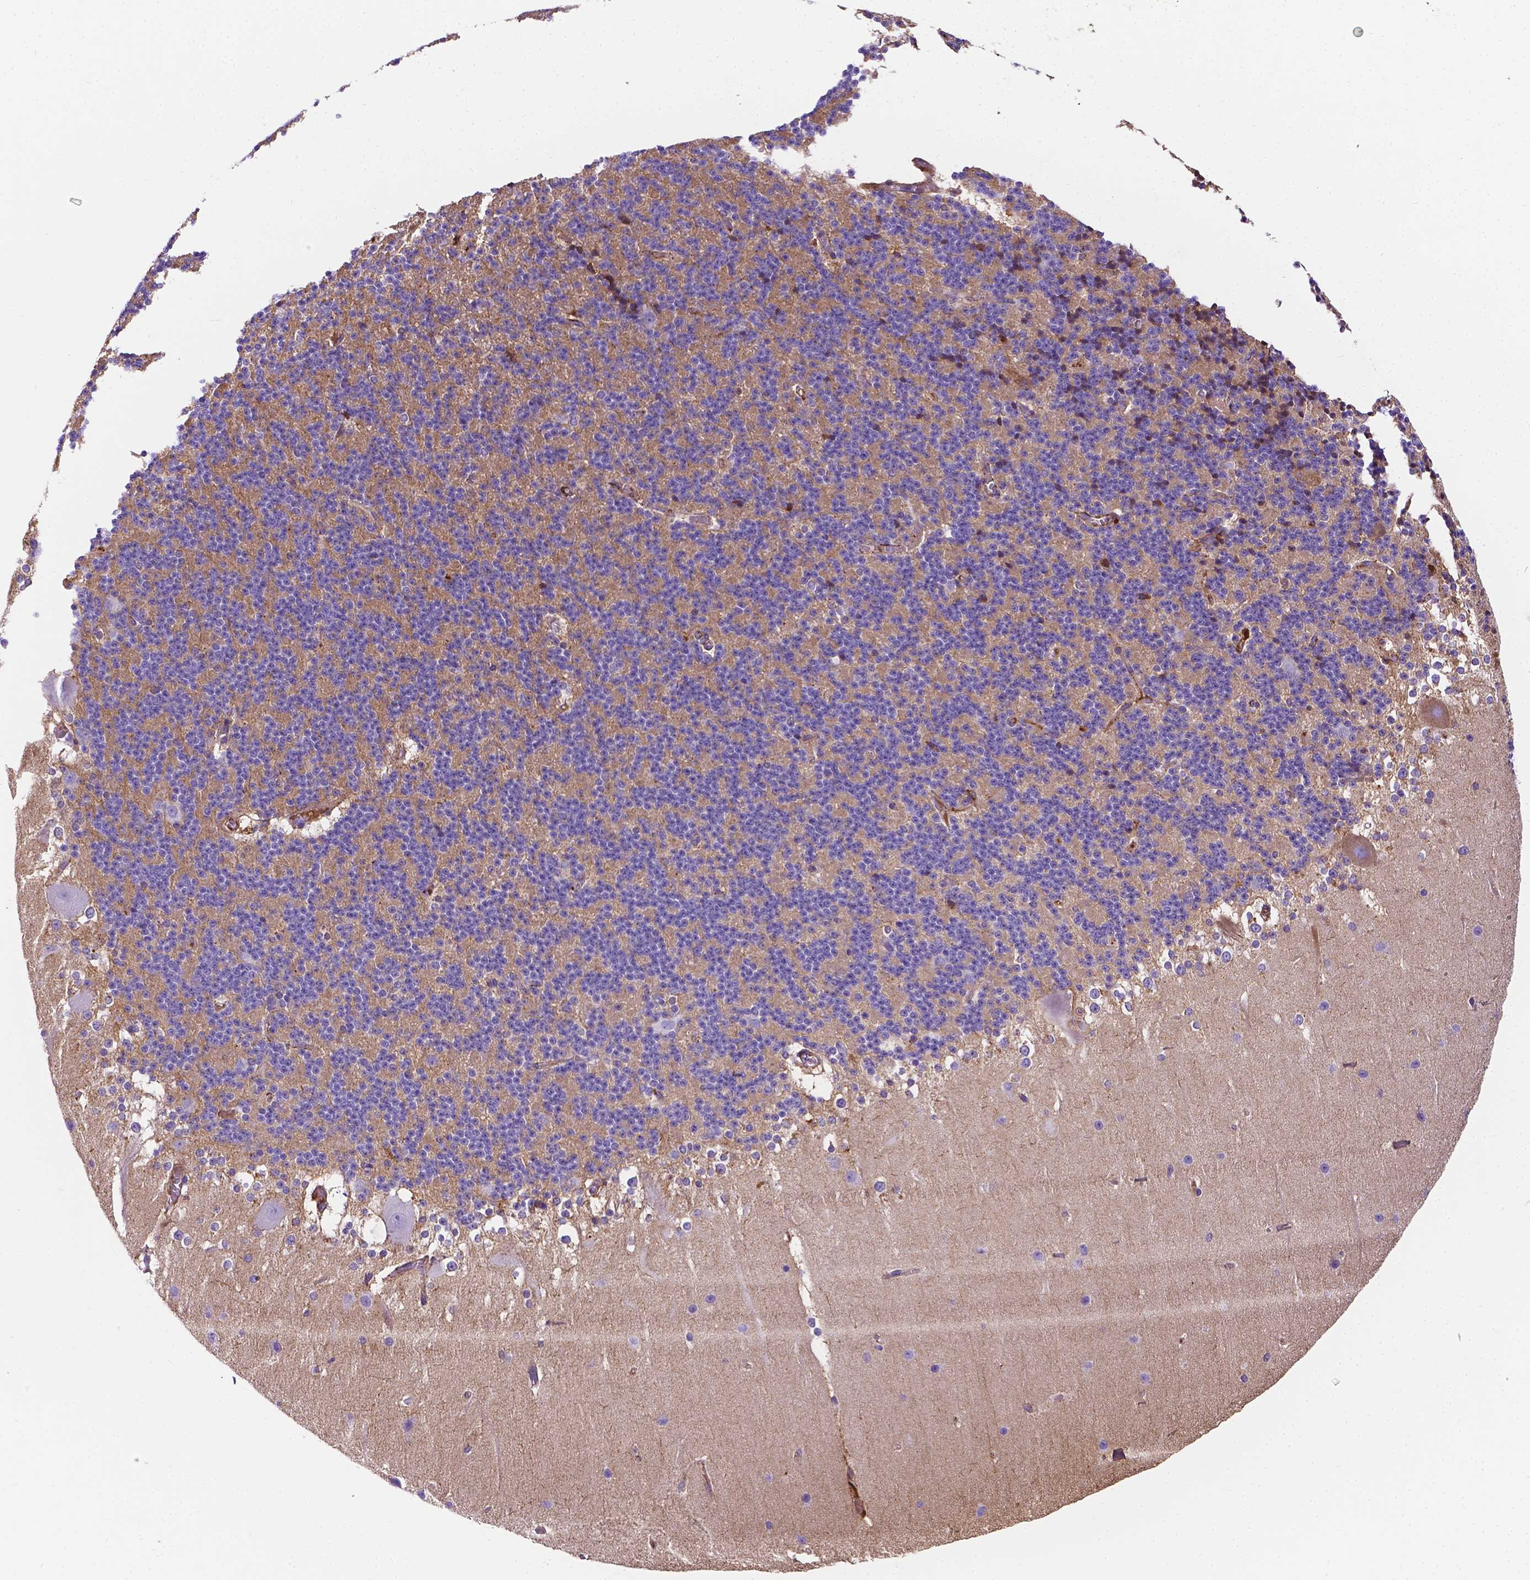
{"staining": {"intensity": "negative", "quantity": "none", "location": "none"}, "tissue": "cerebellum", "cell_type": "Cells in granular layer", "image_type": "normal", "snomed": [{"axis": "morphology", "description": "Normal tissue, NOS"}, {"axis": "topography", "description": "Cerebellum"}], "caption": "Immunohistochemical staining of normal cerebellum displays no significant expression in cells in granular layer.", "gene": "APOE", "patient": {"sex": "female", "age": 19}}